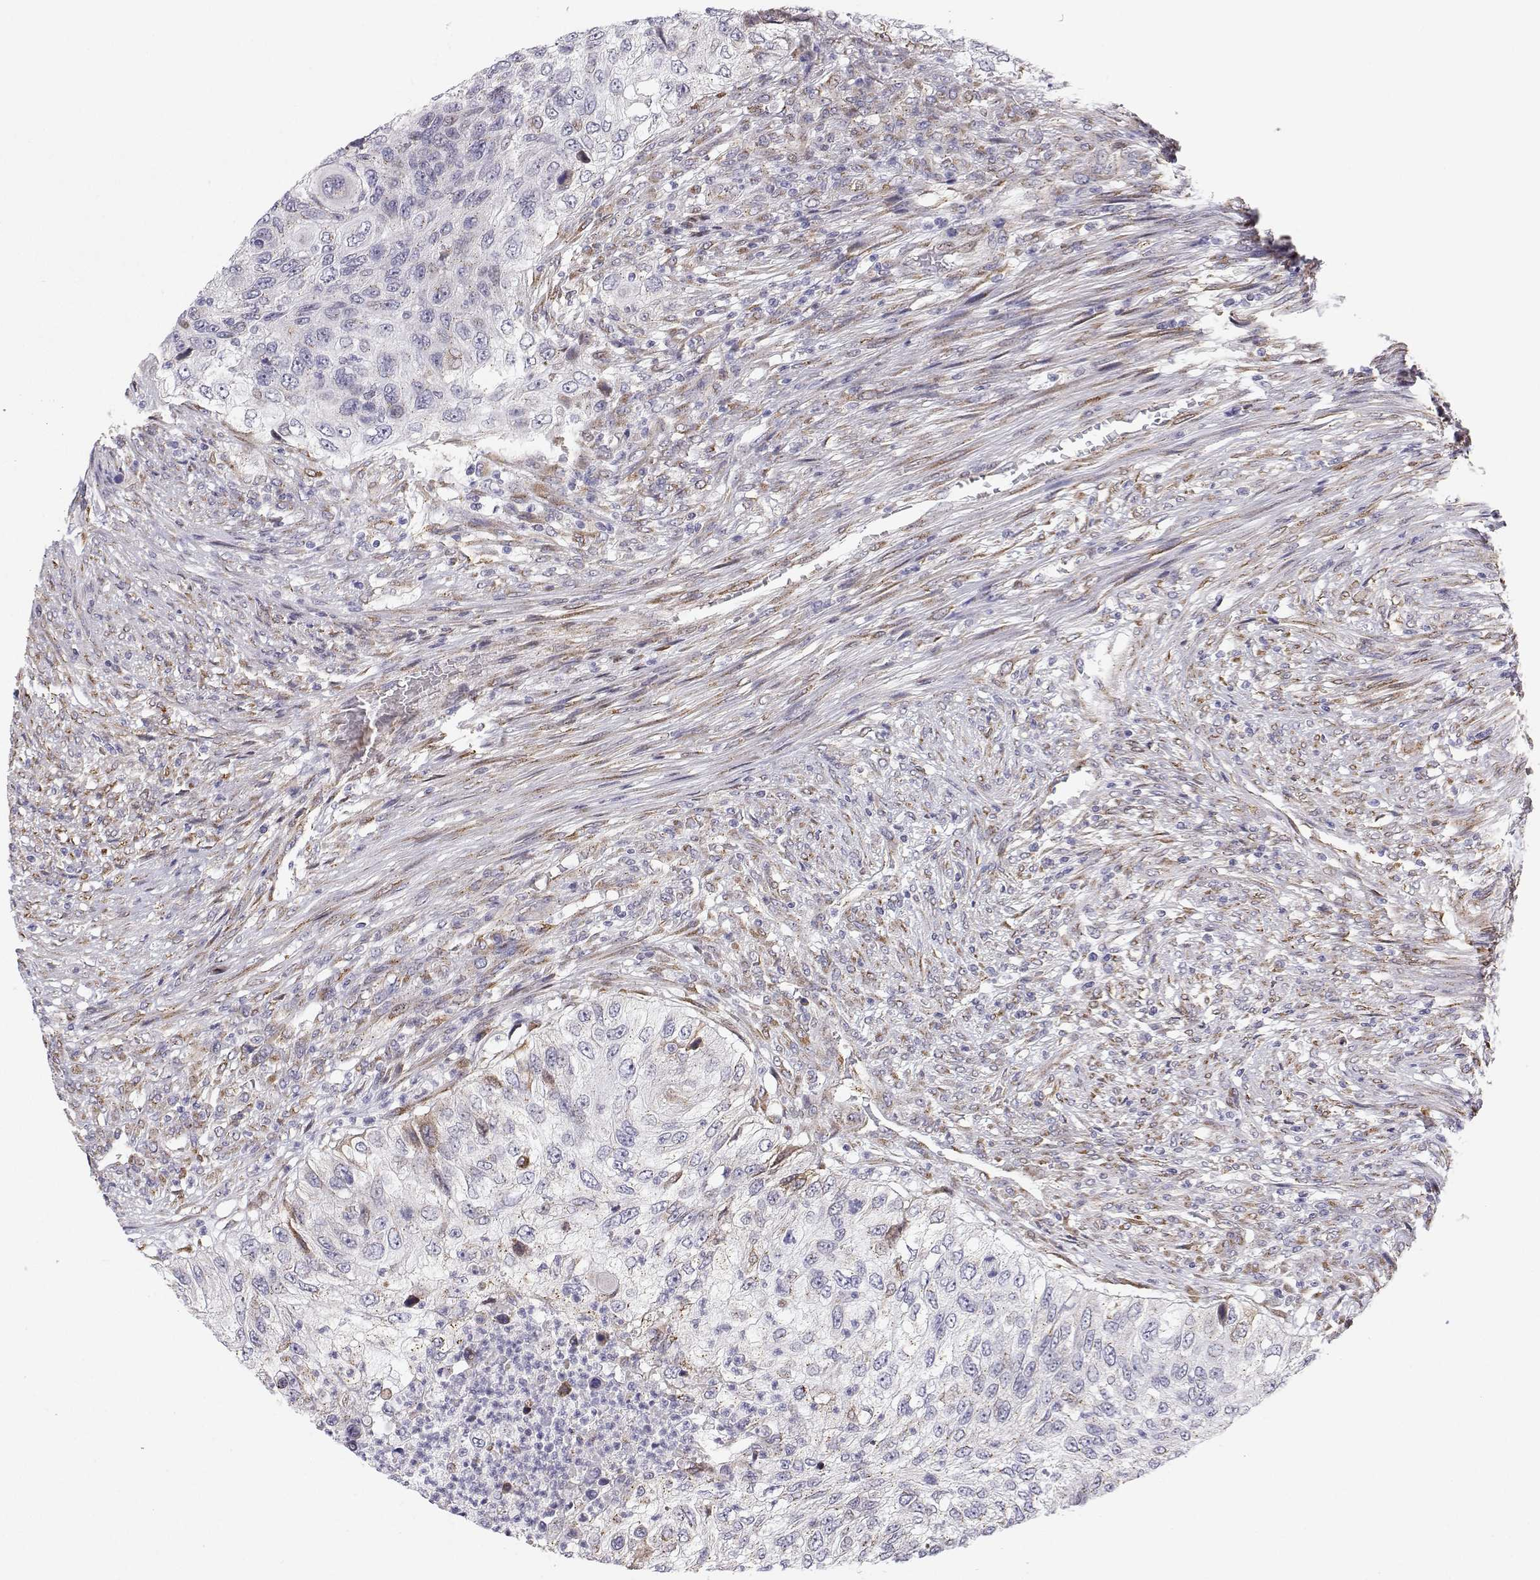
{"staining": {"intensity": "negative", "quantity": "none", "location": "none"}, "tissue": "urothelial cancer", "cell_type": "Tumor cells", "image_type": "cancer", "snomed": [{"axis": "morphology", "description": "Urothelial carcinoma, High grade"}, {"axis": "topography", "description": "Urinary bladder"}], "caption": "A high-resolution micrograph shows immunohistochemistry staining of urothelial carcinoma (high-grade), which demonstrates no significant positivity in tumor cells. The staining was performed using DAB to visualize the protein expression in brown, while the nuclei were stained in blue with hematoxylin (Magnification: 20x).", "gene": "STARD13", "patient": {"sex": "female", "age": 60}}